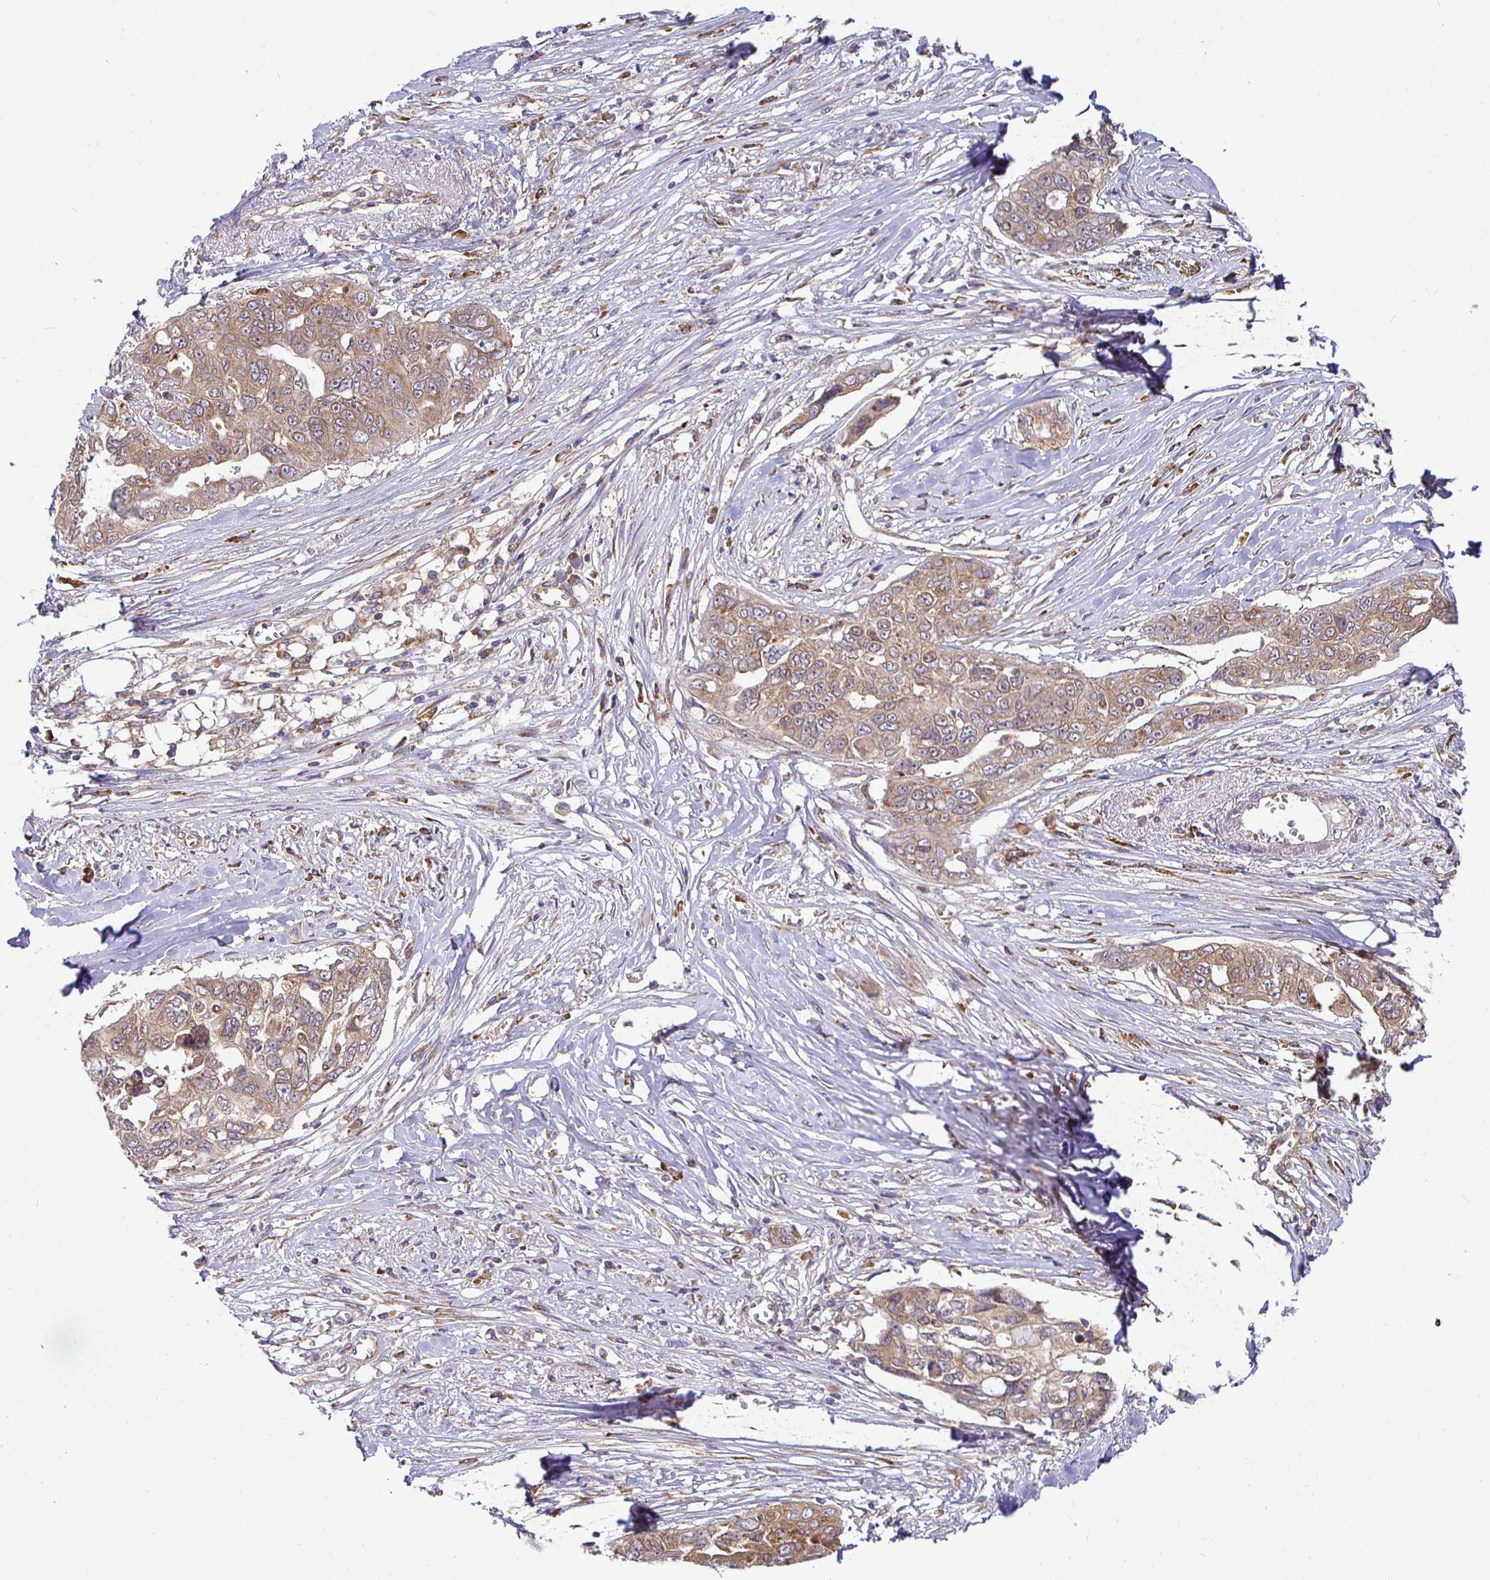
{"staining": {"intensity": "moderate", "quantity": ">75%", "location": "cytoplasmic/membranous"}, "tissue": "ovarian cancer", "cell_type": "Tumor cells", "image_type": "cancer", "snomed": [{"axis": "morphology", "description": "Carcinoma, endometroid"}, {"axis": "topography", "description": "Ovary"}], "caption": "Endometroid carcinoma (ovarian) tissue reveals moderate cytoplasmic/membranous positivity in about >75% of tumor cells (IHC, brightfield microscopy, high magnification).", "gene": "IRAK1", "patient": {"sex": "female", "age": 70}}